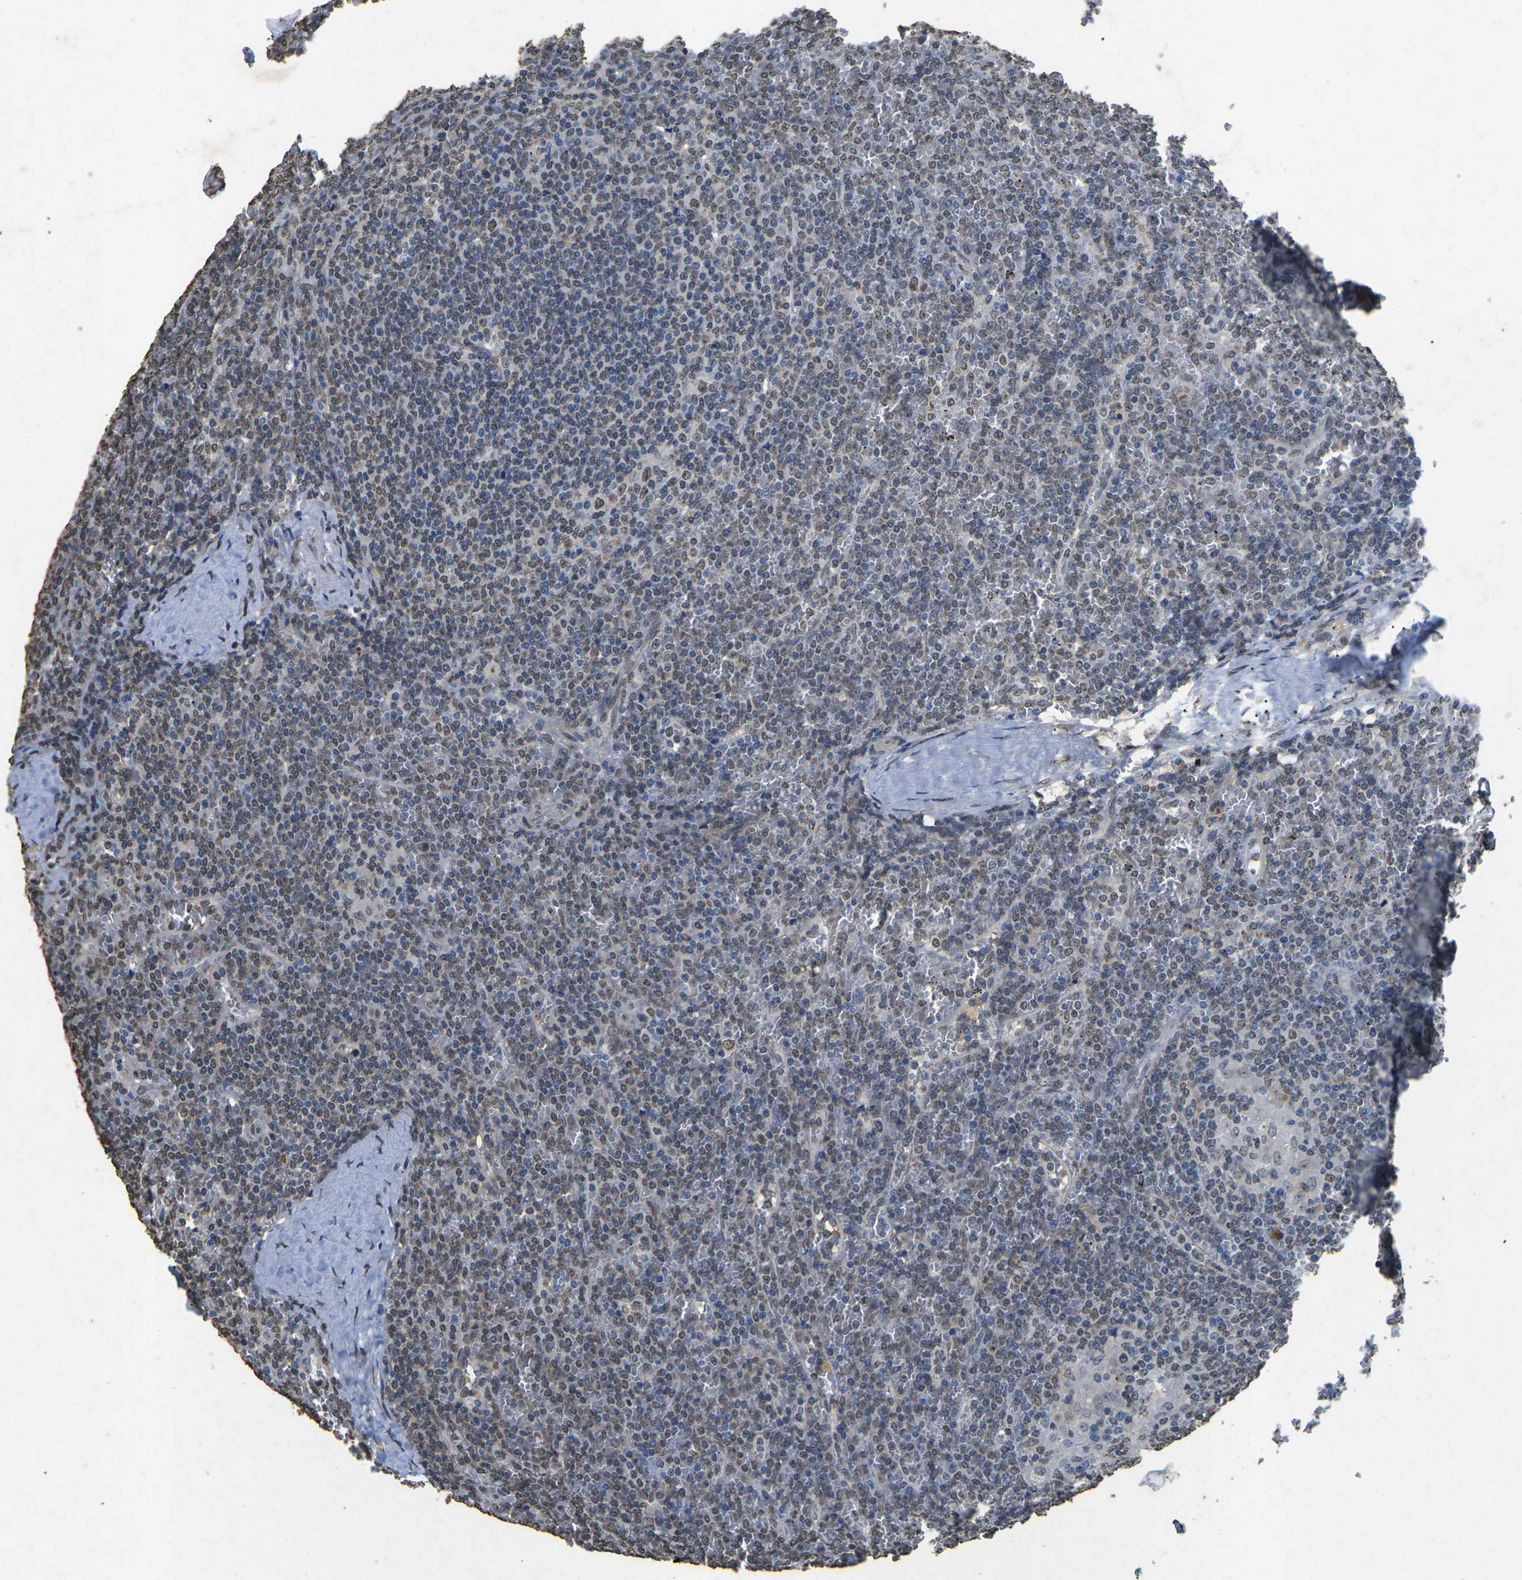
{"staining": {"intensity": "weak", "quantity": "25%-75%", "location": "nuclear"}, "tissue": "lymphoma", "cell_type": "Tumor cells", "image_type": "cancer", "snomed": [{"axis": "morphology", "description": "Malignant lymphoma, non-Hodgkin's type, Low grade"}, {"axis": "topography", "description": "Spleen"}], "caption": "About 25%-75% of tumor cells in lymphoma reveal weak nuclear protein staining as visualized by brown immunohistochemical staining.", "gene": "SCNN1B", "patient": {"sex": "female", "age": 19}}